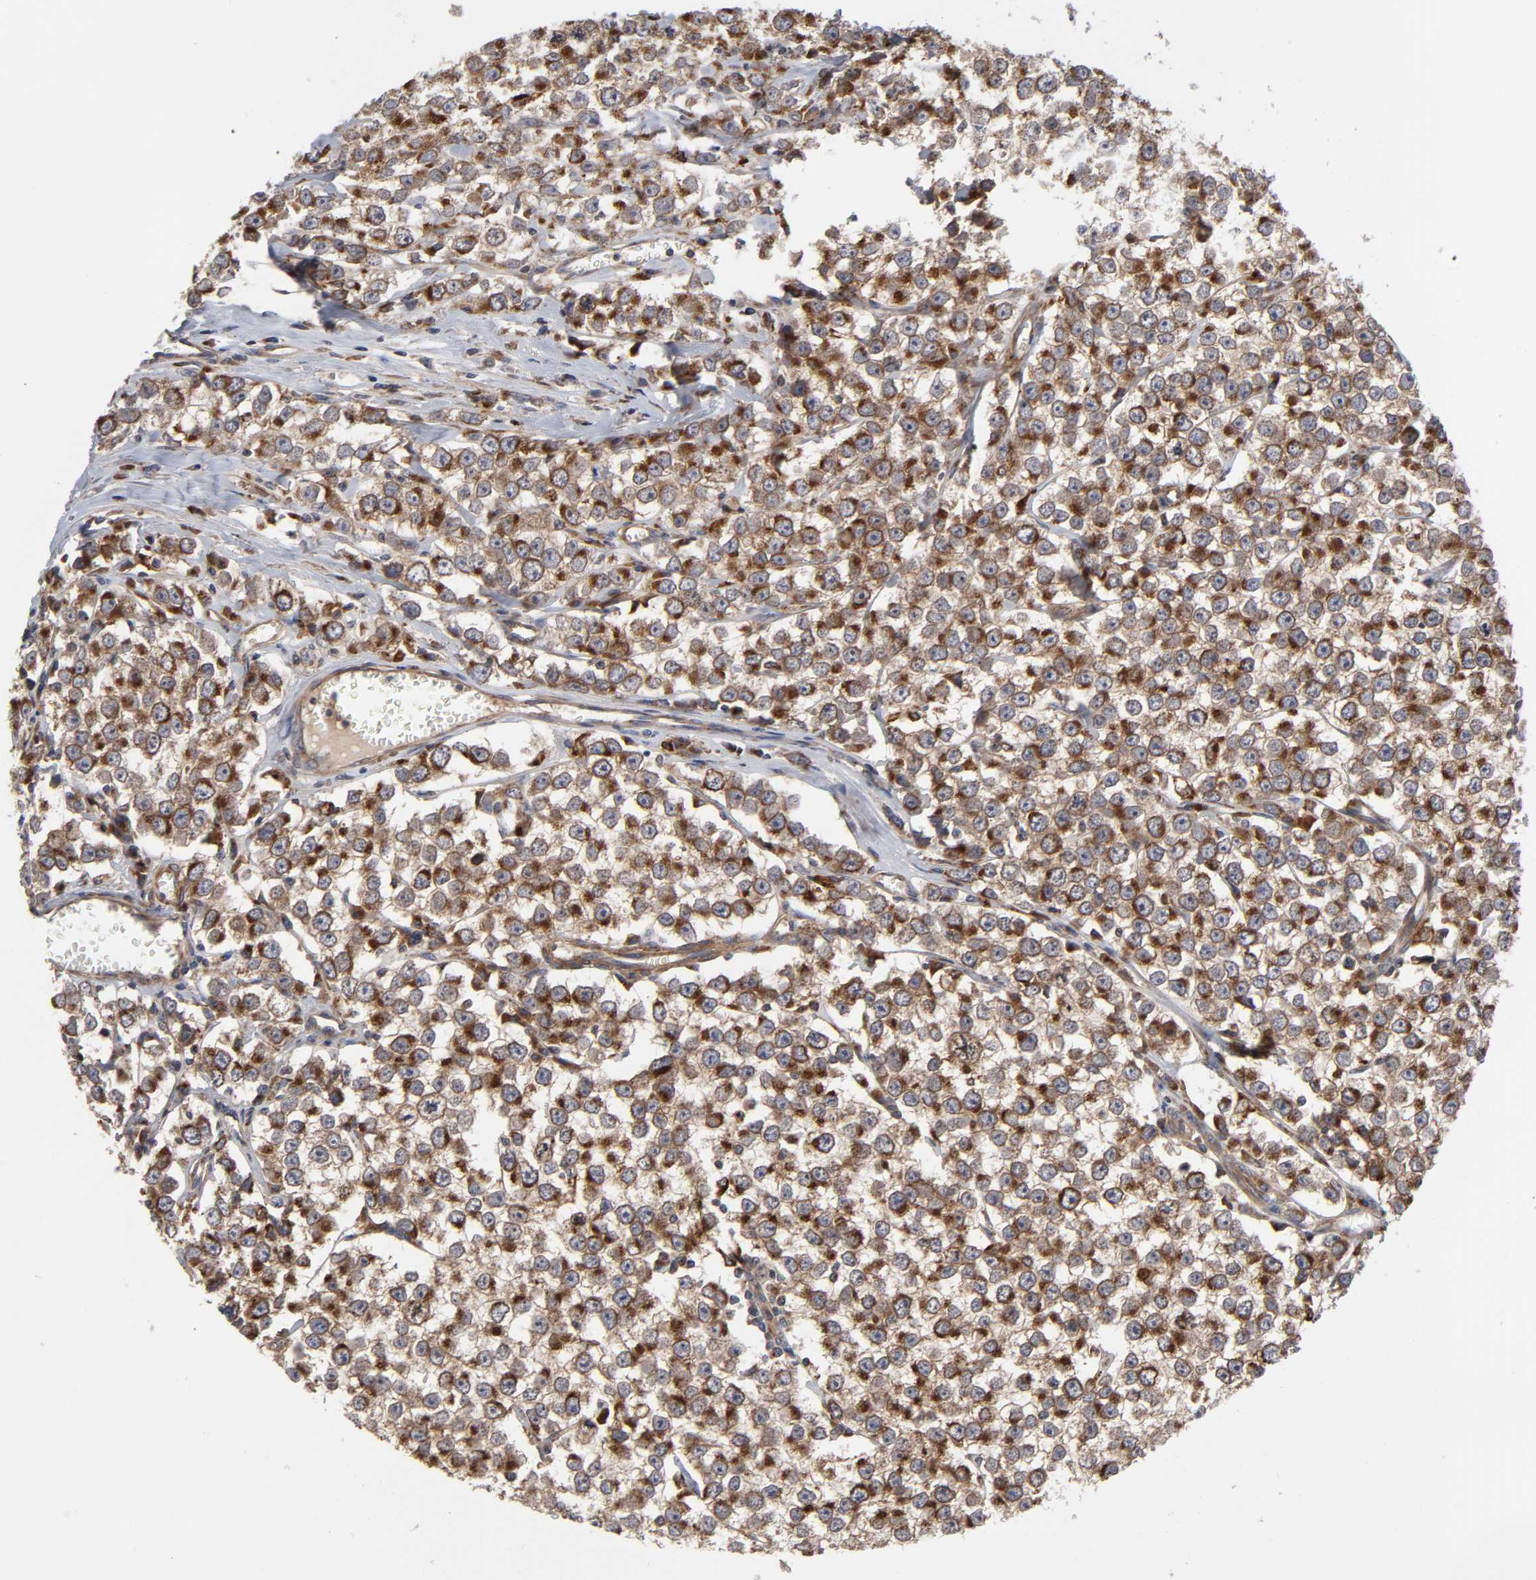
{"staining": {"intensity": "moderate", "quantity": ">75%", "location": "cytoplasmic/membranous"}, "tissue": "testis cancer", "cell_type": "Tumor cells", "image_type": "cancer", "snomed": [{"axis": "morphology", "description": "Seminoma, NOS"}, {"axis": "morphology", "description": "Carcinoma, Embryonal, NOS"}, {"axis": "topography", "description": "Testis"}], "caption": "IHC (DAB (3,3'-diaminobenzidine)) staining of testis cancer demonstrates moderate cytoplasmic/membranous protein positivity in approximately >75% of tumor cells.", "gene": "GNPTG", "patient": {"sex": "male", "age": 52}}